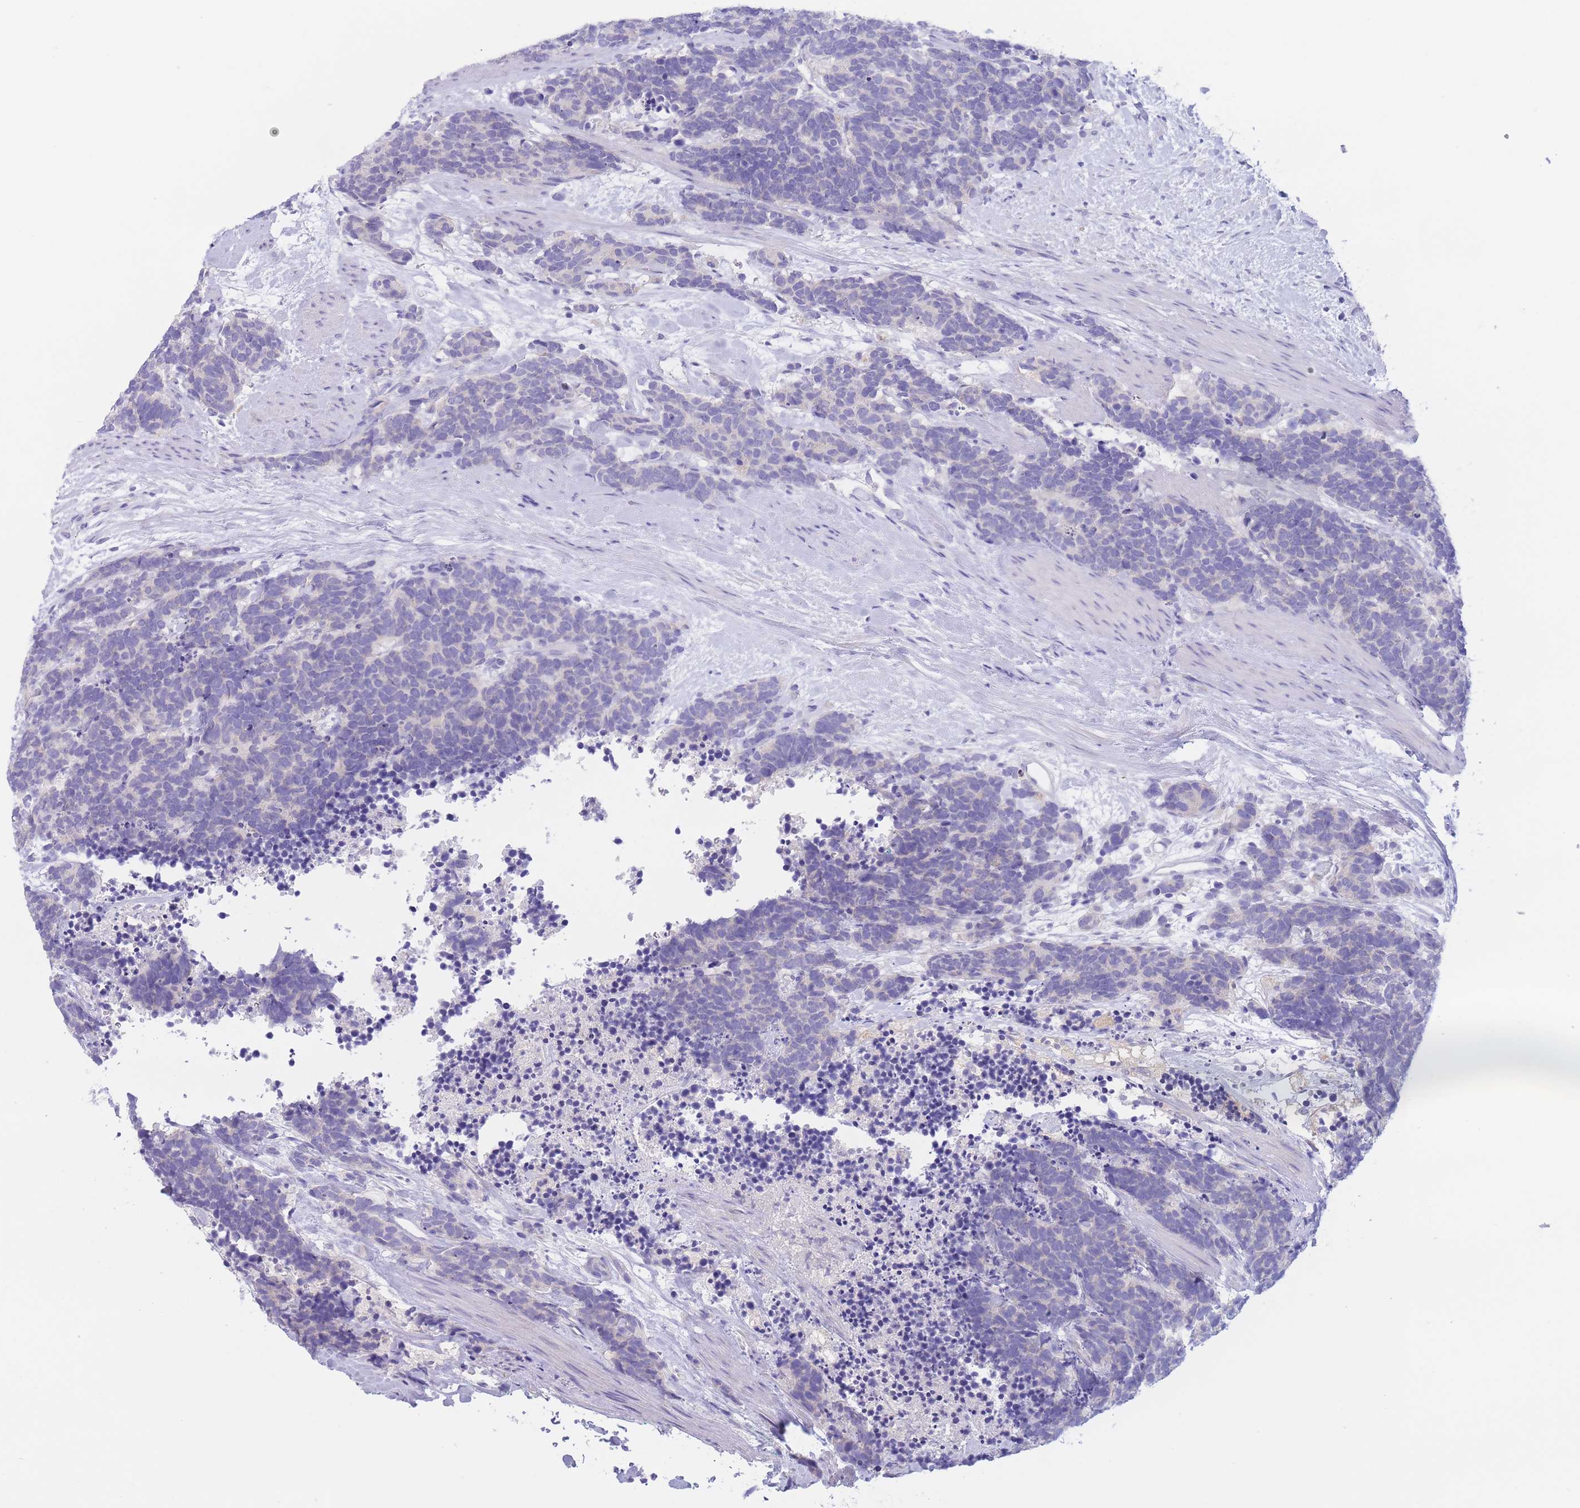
{"staining": {"intensity": "negative", "quantity": "none", "location": "none"}, "tissue": "carcinoid", "cell_type": "Tumor cells", "image_type": "cancer", "snomed": [{"axis": "morphology", "description": "Carcinoma, NOS"}, {"axis": "morphology", "description": "Carcinoid, malignant, NOS"}, {"axis": "topography", "description": "Prostate"}], "caption": "This is a image of immunohistochemistry (IHC) staining of carcinoid, which shows no expression in tumor cells.", "gene": "PCDHB3", "patient": {"sex": "male", "age": 57}}